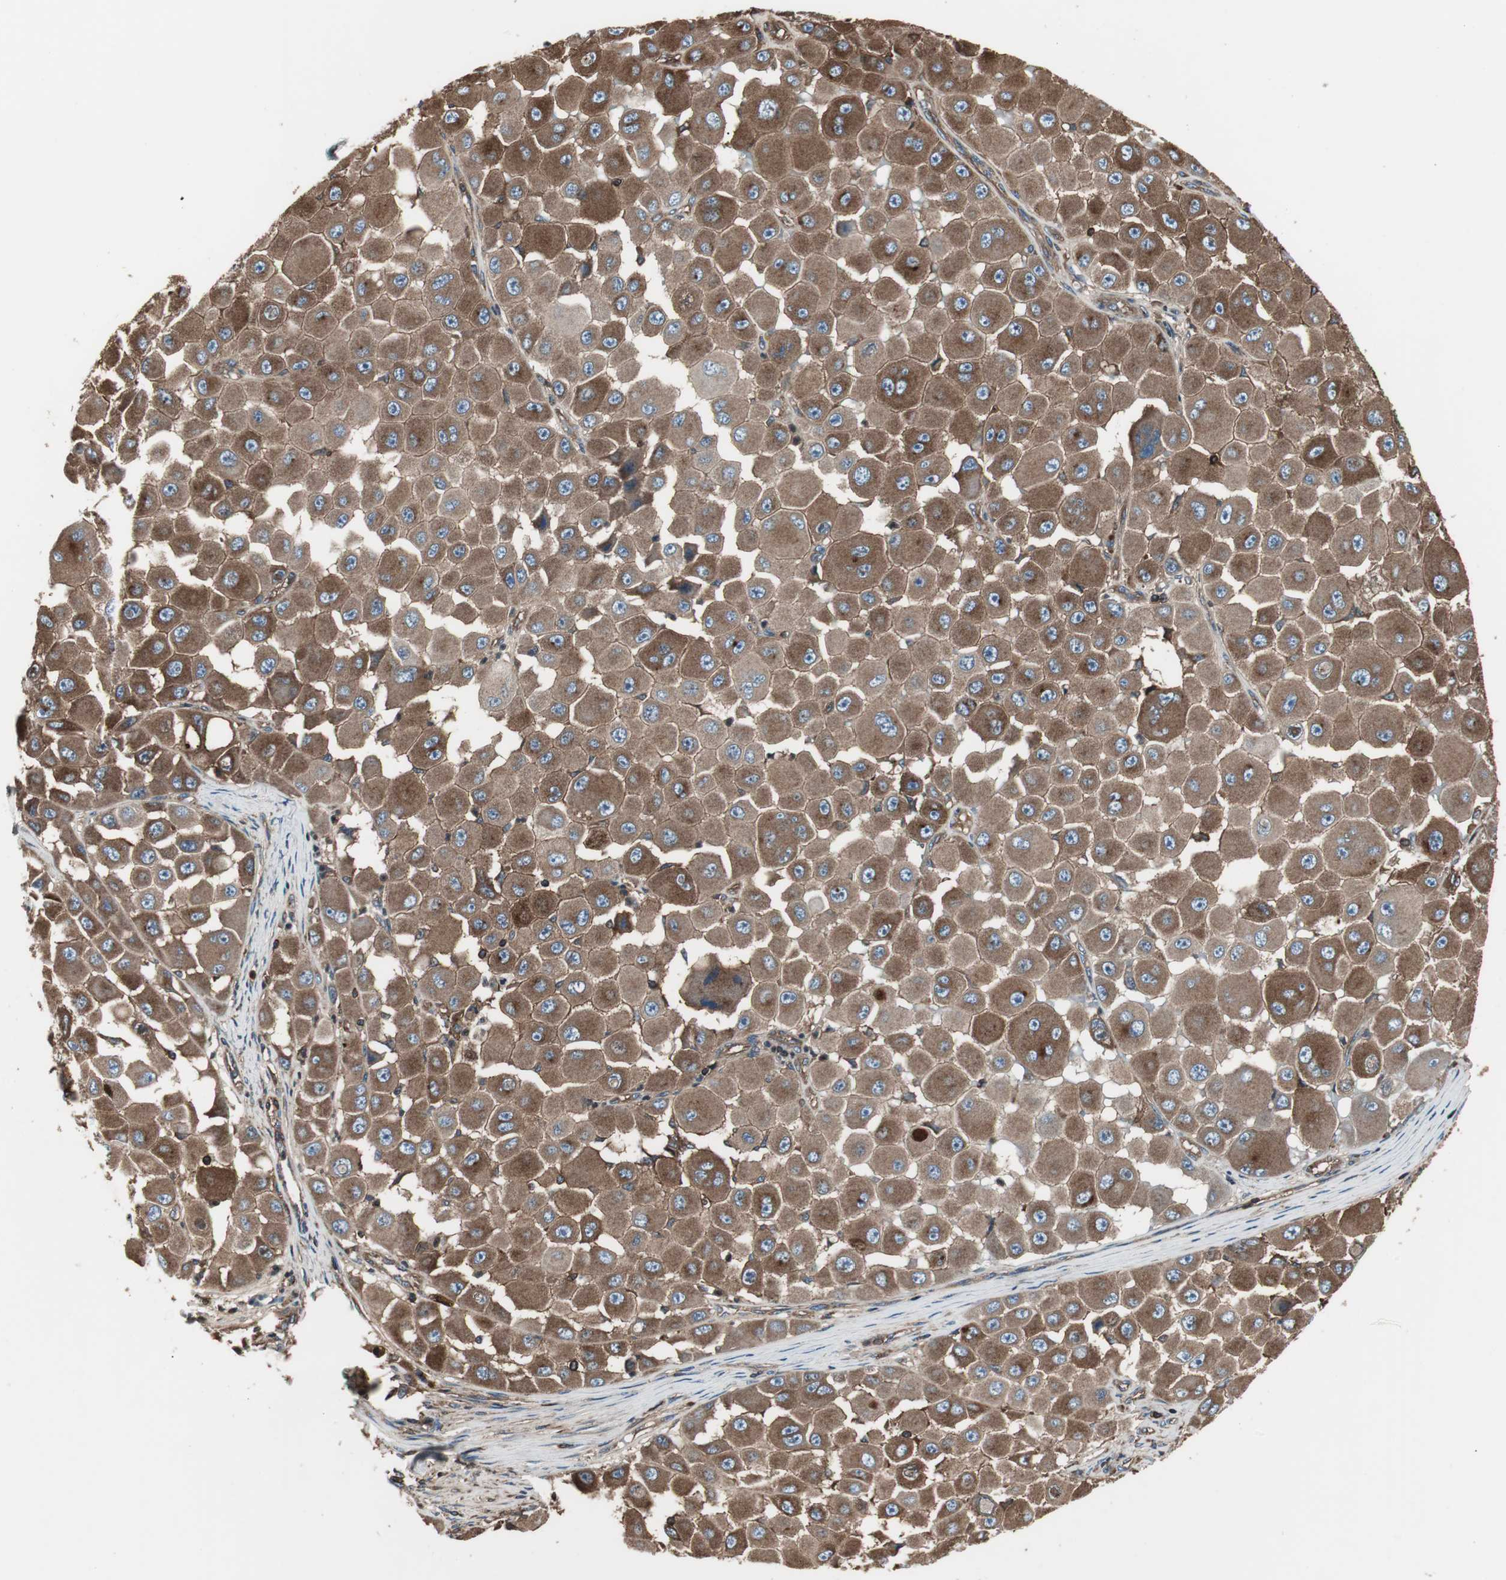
{"staining": {"intensity": "strong", "quantity": ">75%", "location": "cytoplasmic/membranous"}, "tissue": "melanoma", "cell_type": "Tumor cells", "image_type": "cancer", "snomed": [{"axis": "morphology", "description": "Malignant melanoma, NOS"}, {"axis": "topography", "description": "Skin"}], "caption": "Immunohistochemical staining of malignant melanoma exhibits high levels of strong cytoplasmic/membranous protein positivity in approximately >75% of tumor cells. The staining was performed using DAB, with brown indicating positive protein expression. Nuclei are stained blue with hematoxylin.", "gene": "B2M", "patient": {"sex": "female", "age": 81}}